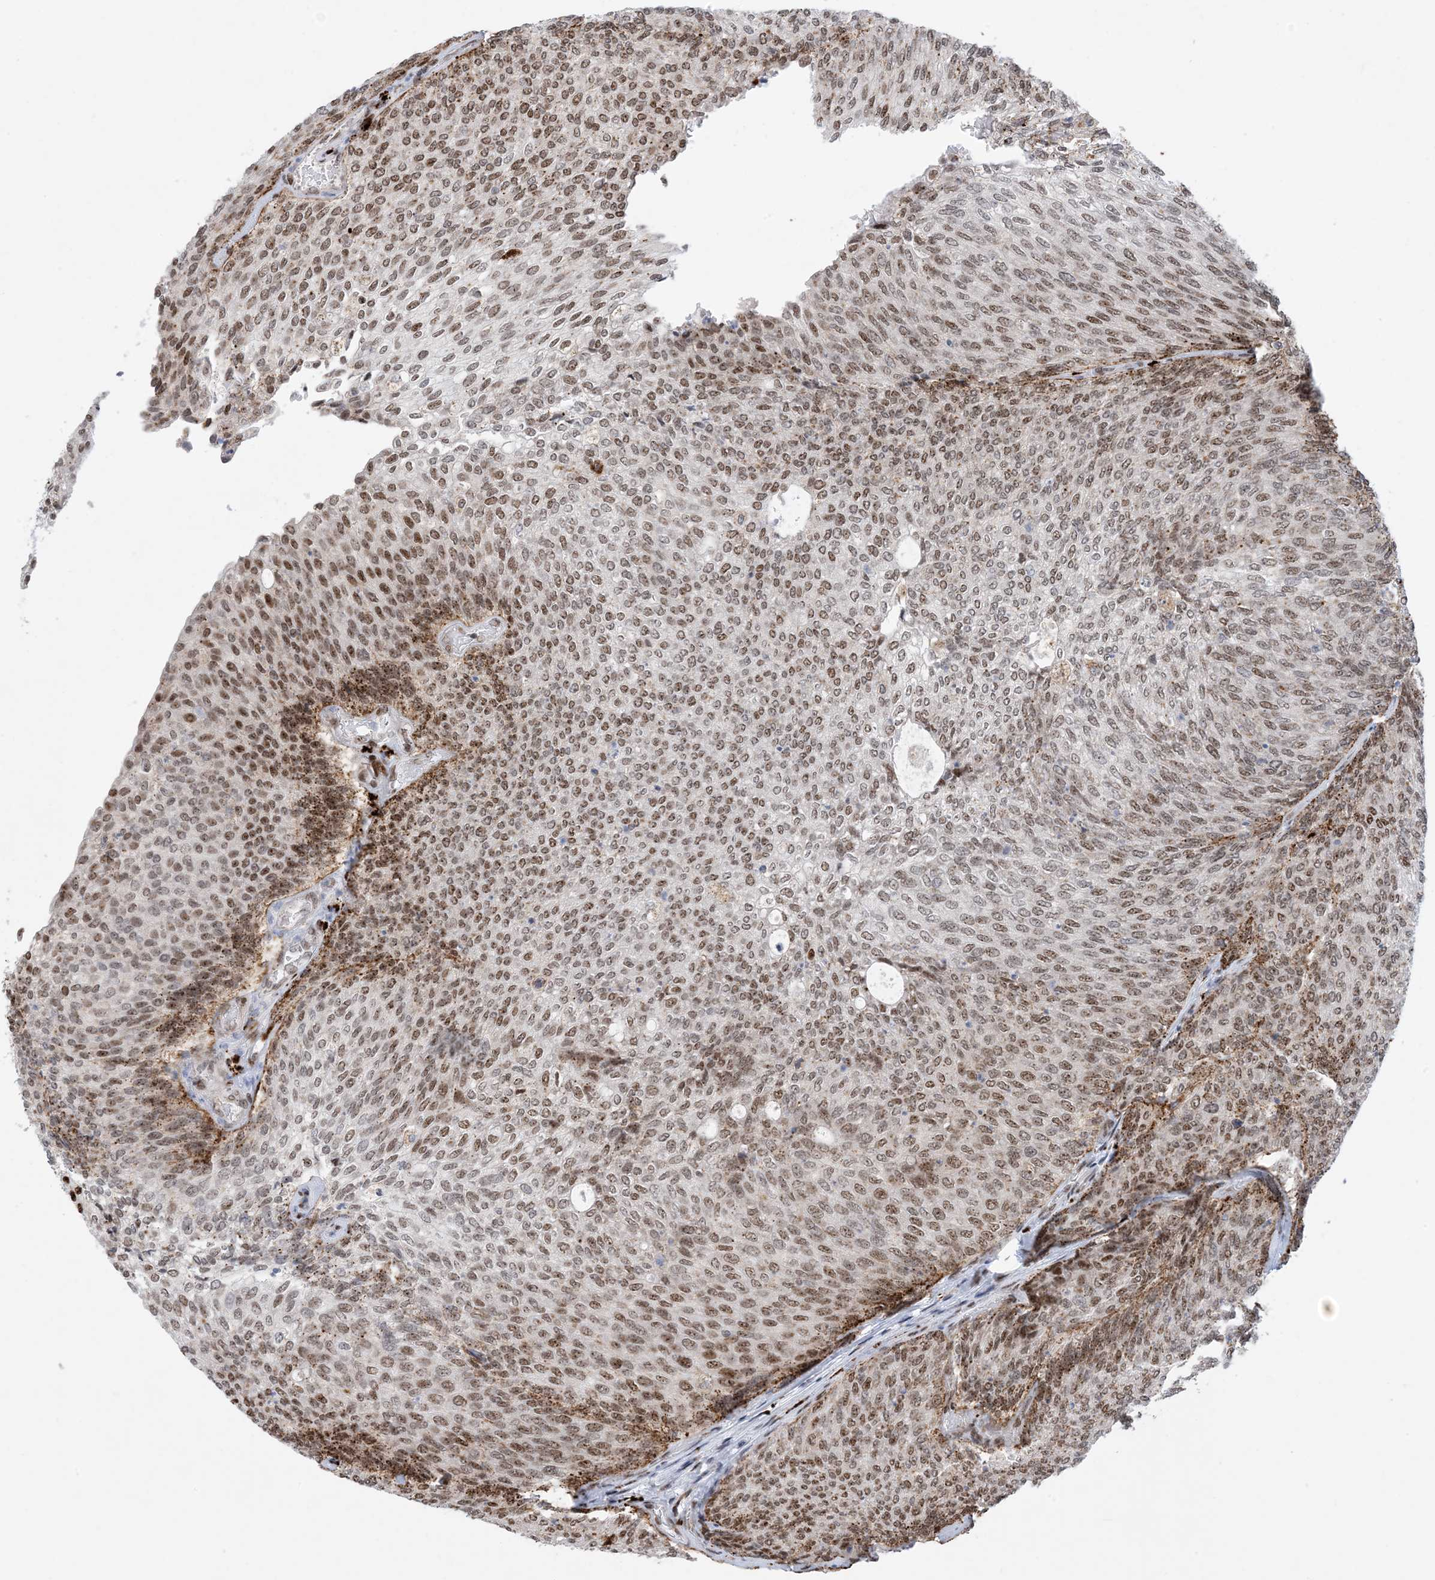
{"staining": {"intensity": "moderate", "quantity": ">75%", "location": "nuclear"}, "tissue": "urothelial cancer", "cell_type": "Tumor cells", "image_type": "cancer", "snomed": [{"axis": "morphology", "description": "Urothelial carcinoma, Low grade"}, {"axis": "topography", "description": "Urinary bladder"}], "caption": "Urothelial cancer stained with a protein marker shows moderate staining in tumor cells.", "gene": "TSPYL1", "patient": {"sex": "female", "age": 79}}